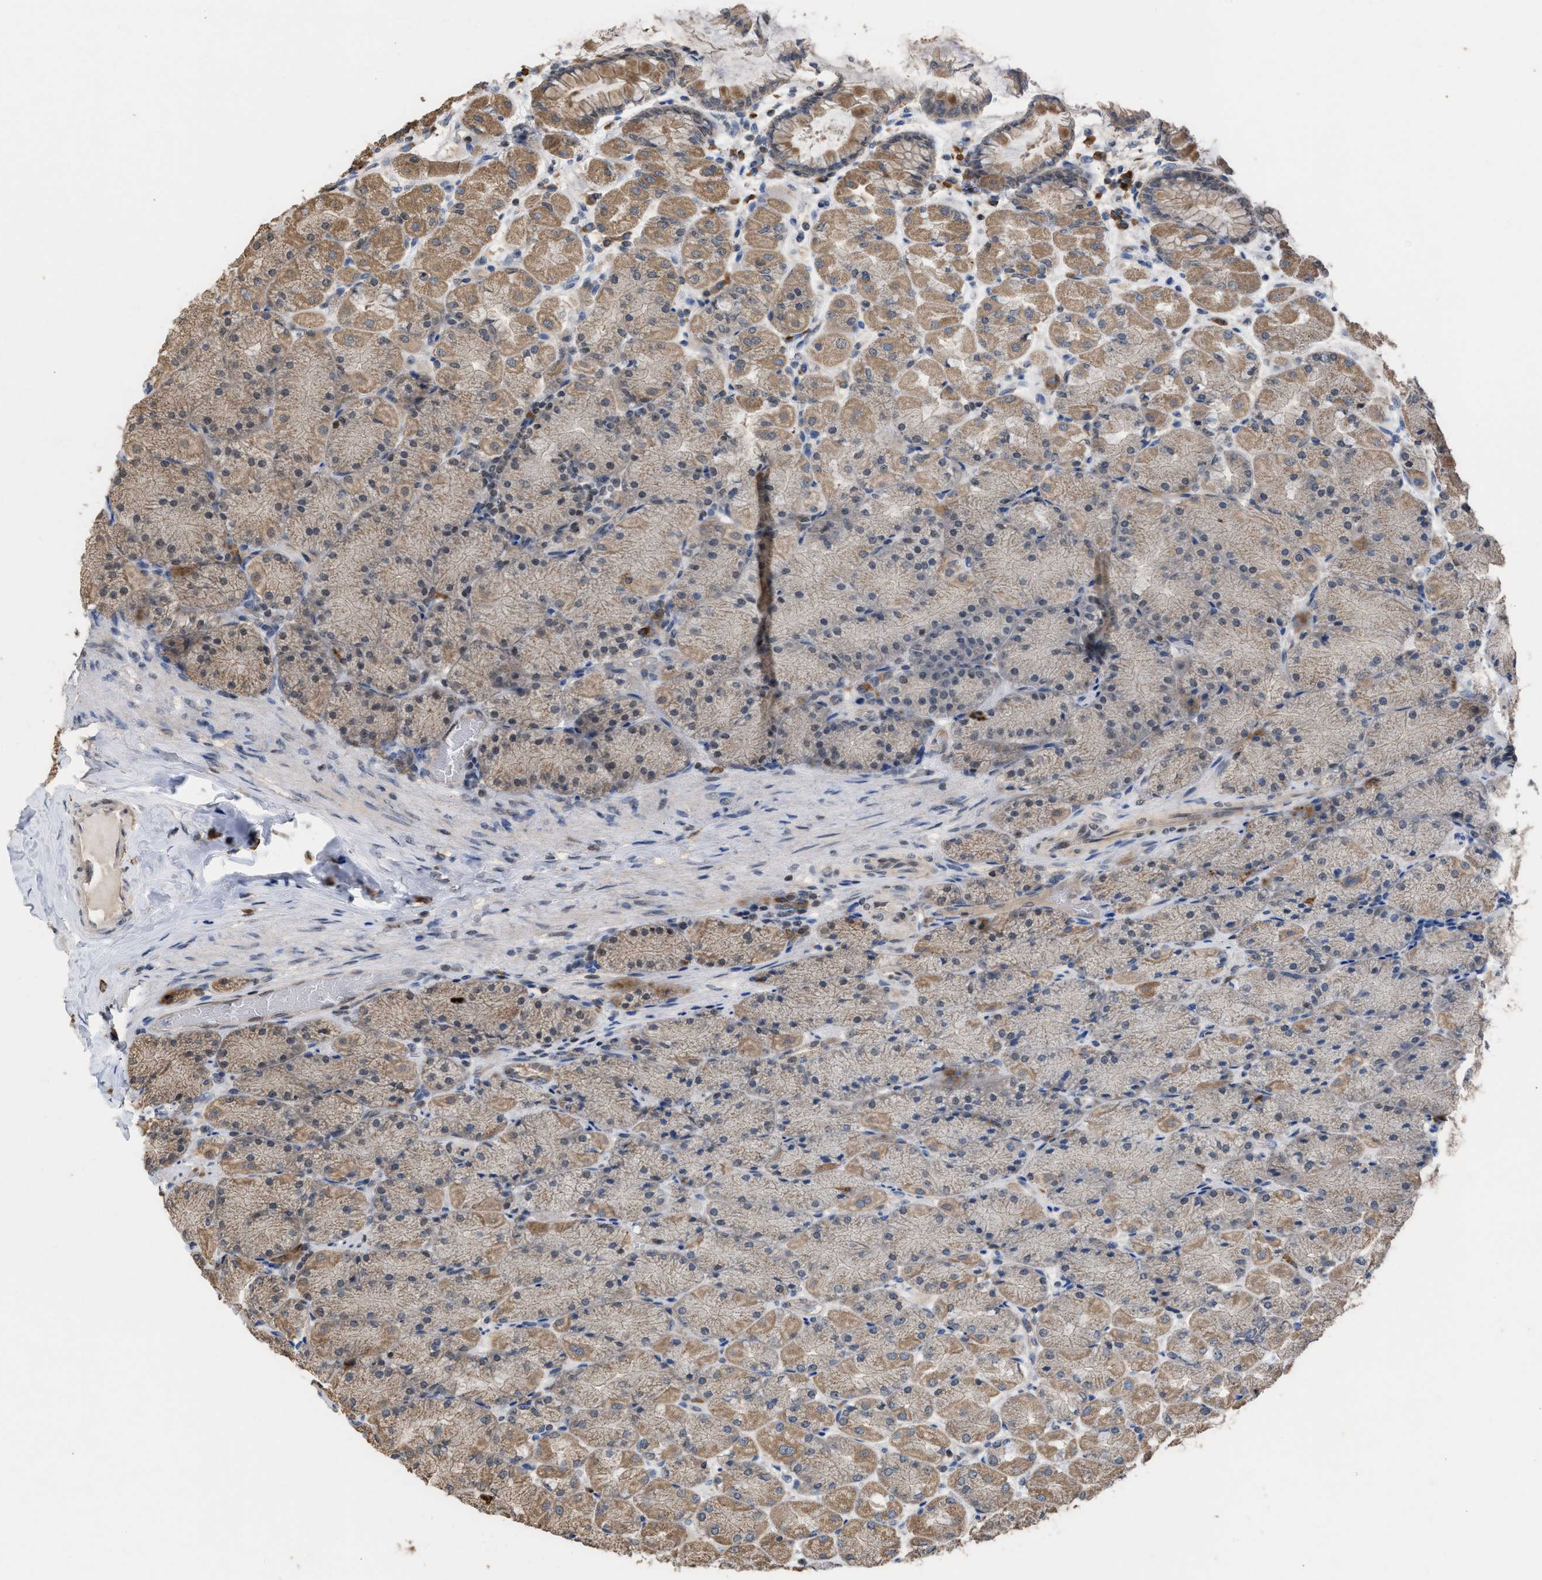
{"staining": {"intensity": "moderate", "quantity": ">75%", "location": "cytoplasmic/membranous,nuclear"}, "tissue": "stomach", "cell_type": "Glandular cells", "image_type": "normal", "snomed": [{"axis": "morphology", "description": "Normal tissue, NOS"}, {"axis": "topography", "description": "Stomach, upper"}], "caption": "Protein staining of unremarkable stomach demonstrates moderate cytoplasmic/membranous,nuclear positivity in about >75% of glandular cells. Nuclei are stained in blue.", "gene": "C9orf78", "patient": {"sex": "female", "age": 56}}